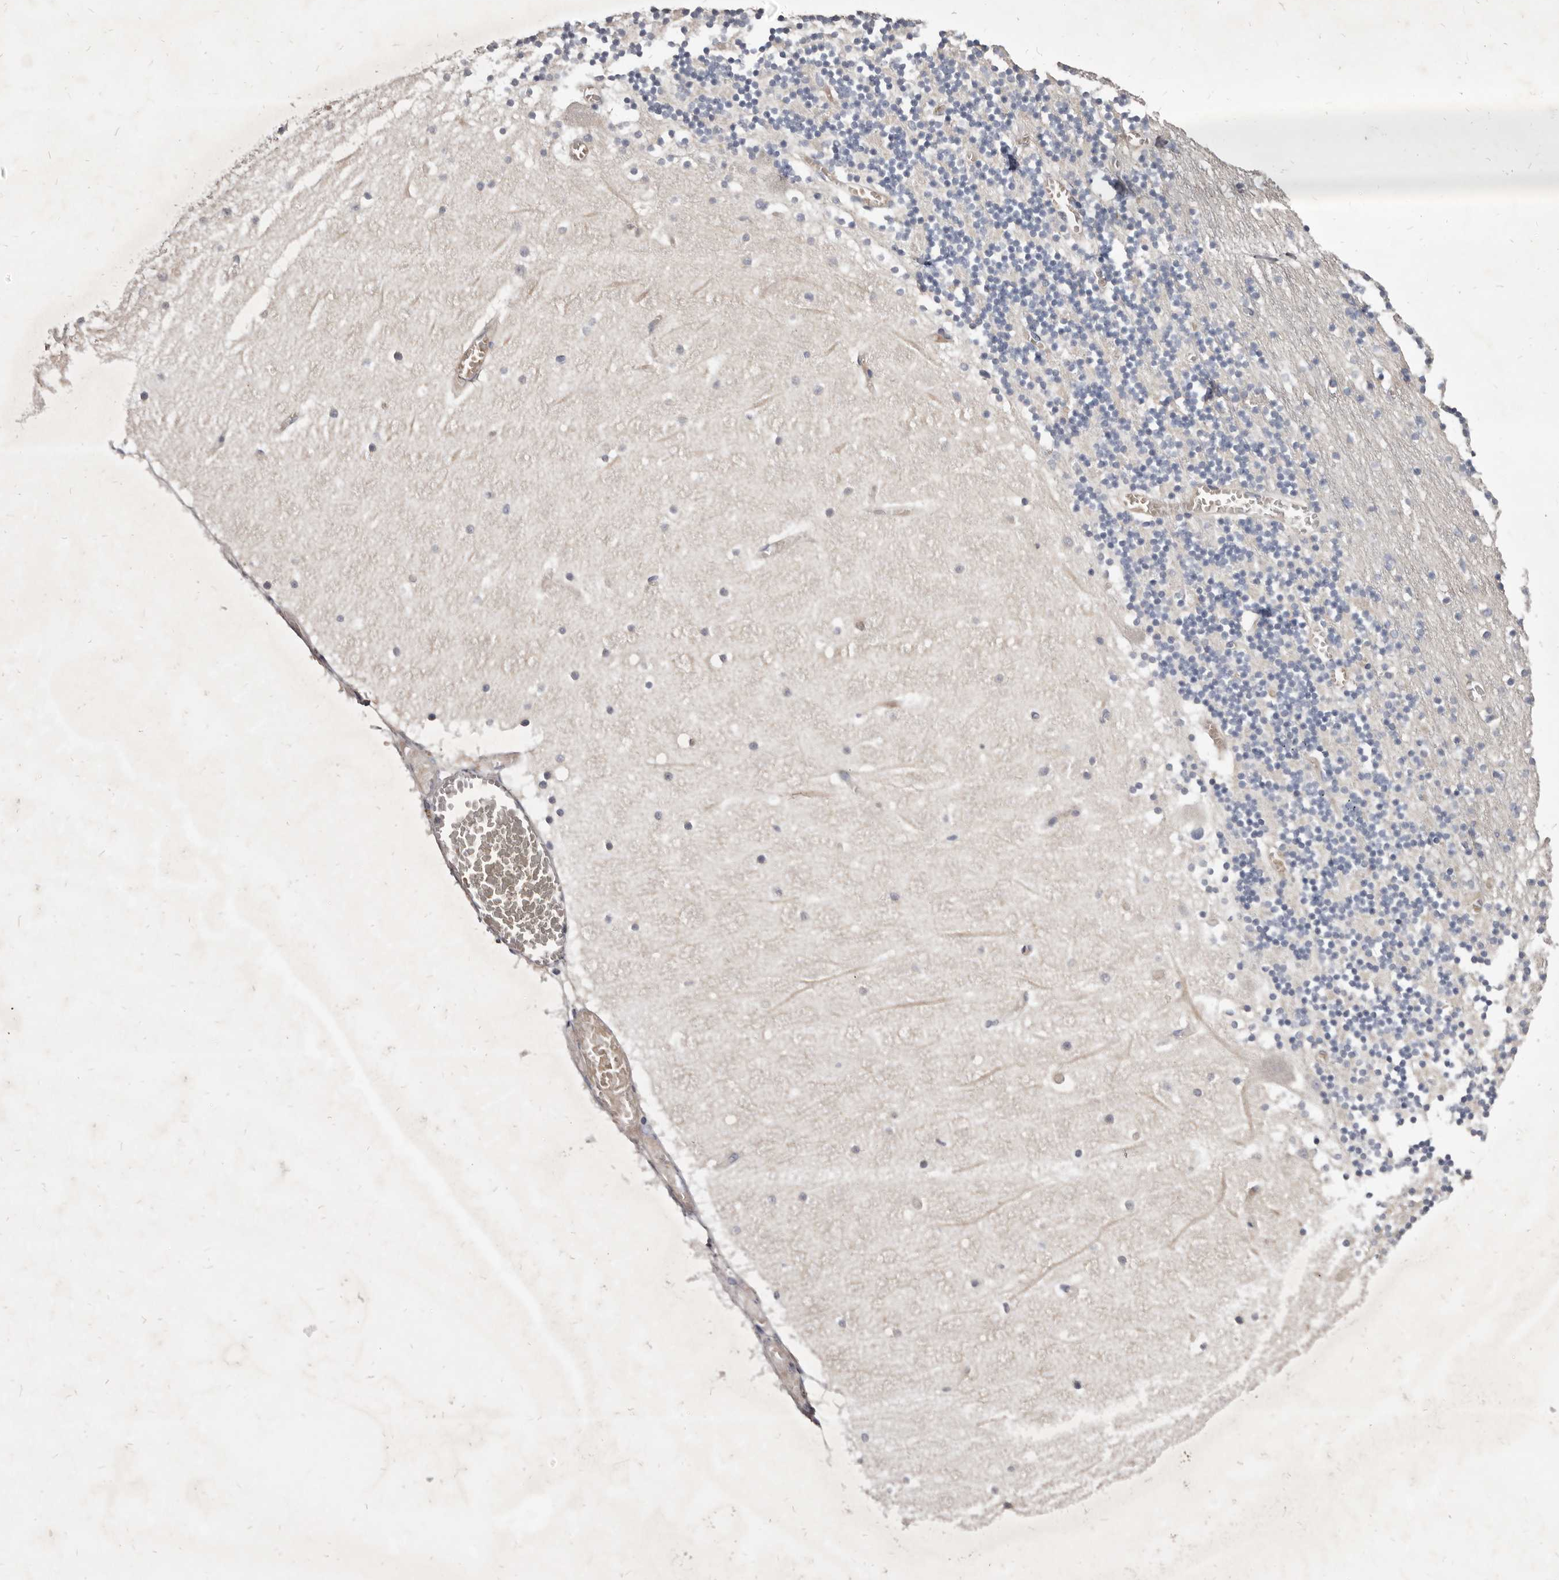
{"staining": {"intensity": "negative", "quantity": "none", "location": "none"}, "tissue": "cerebellum", "cell_type": "Cells in granular layer", "image_type": "normal", "snomed": [{"axis": "morphology", "description": "Normal tissue, NOS"}, {"axis": "topography", "description": "Cerebellum"}], "caption": "Immunohistochemical staining of normal human cerebellum exhibits no significant expression in cells in granular layer.", "gene": "FAS", "patient": {"sex": "female", "age": 28}}